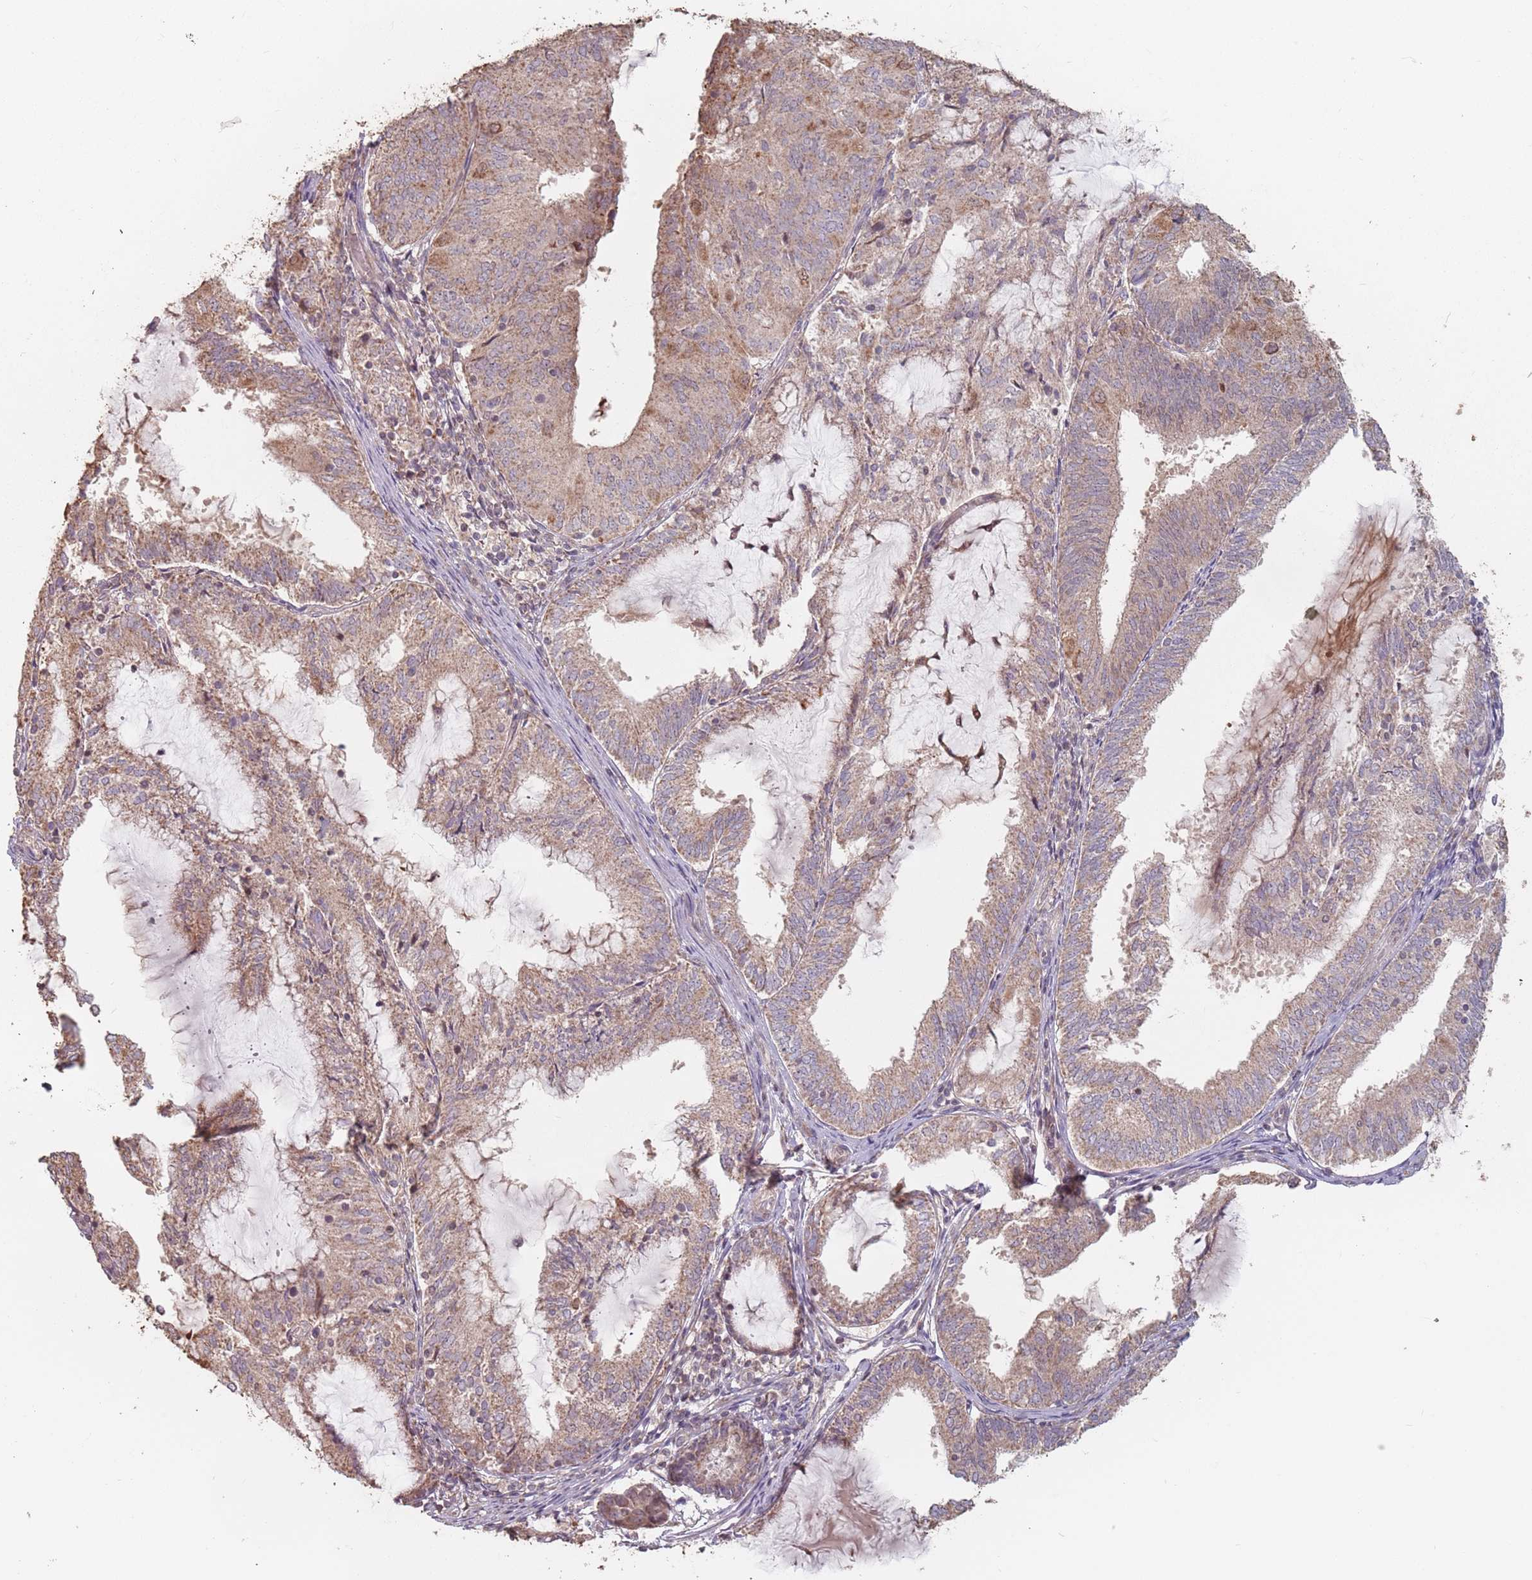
{"staining": {"intensity": "moderate", "quantity": "25%-75%", "location": "cytoplasmic/membranous"}, "tissue": "endometrial cancer", "cell_type": "Tumor cells", "image_type": "cancer", "snomed": [{"axis": "morphology", "description": "Adenocarcinoma, NOS"}, {"axis": "topography", "description": "Endometrium"}], "caption": "IHC image of endometrial cancer (adenocarcinoma) stained for a protein (brown), which shows medium levels of moderate cytoplasmic/membranous expression in about 25%-75% of tumor cells.", "gene": "VPS52", "patient": {"sex": "female", "age": 81}}